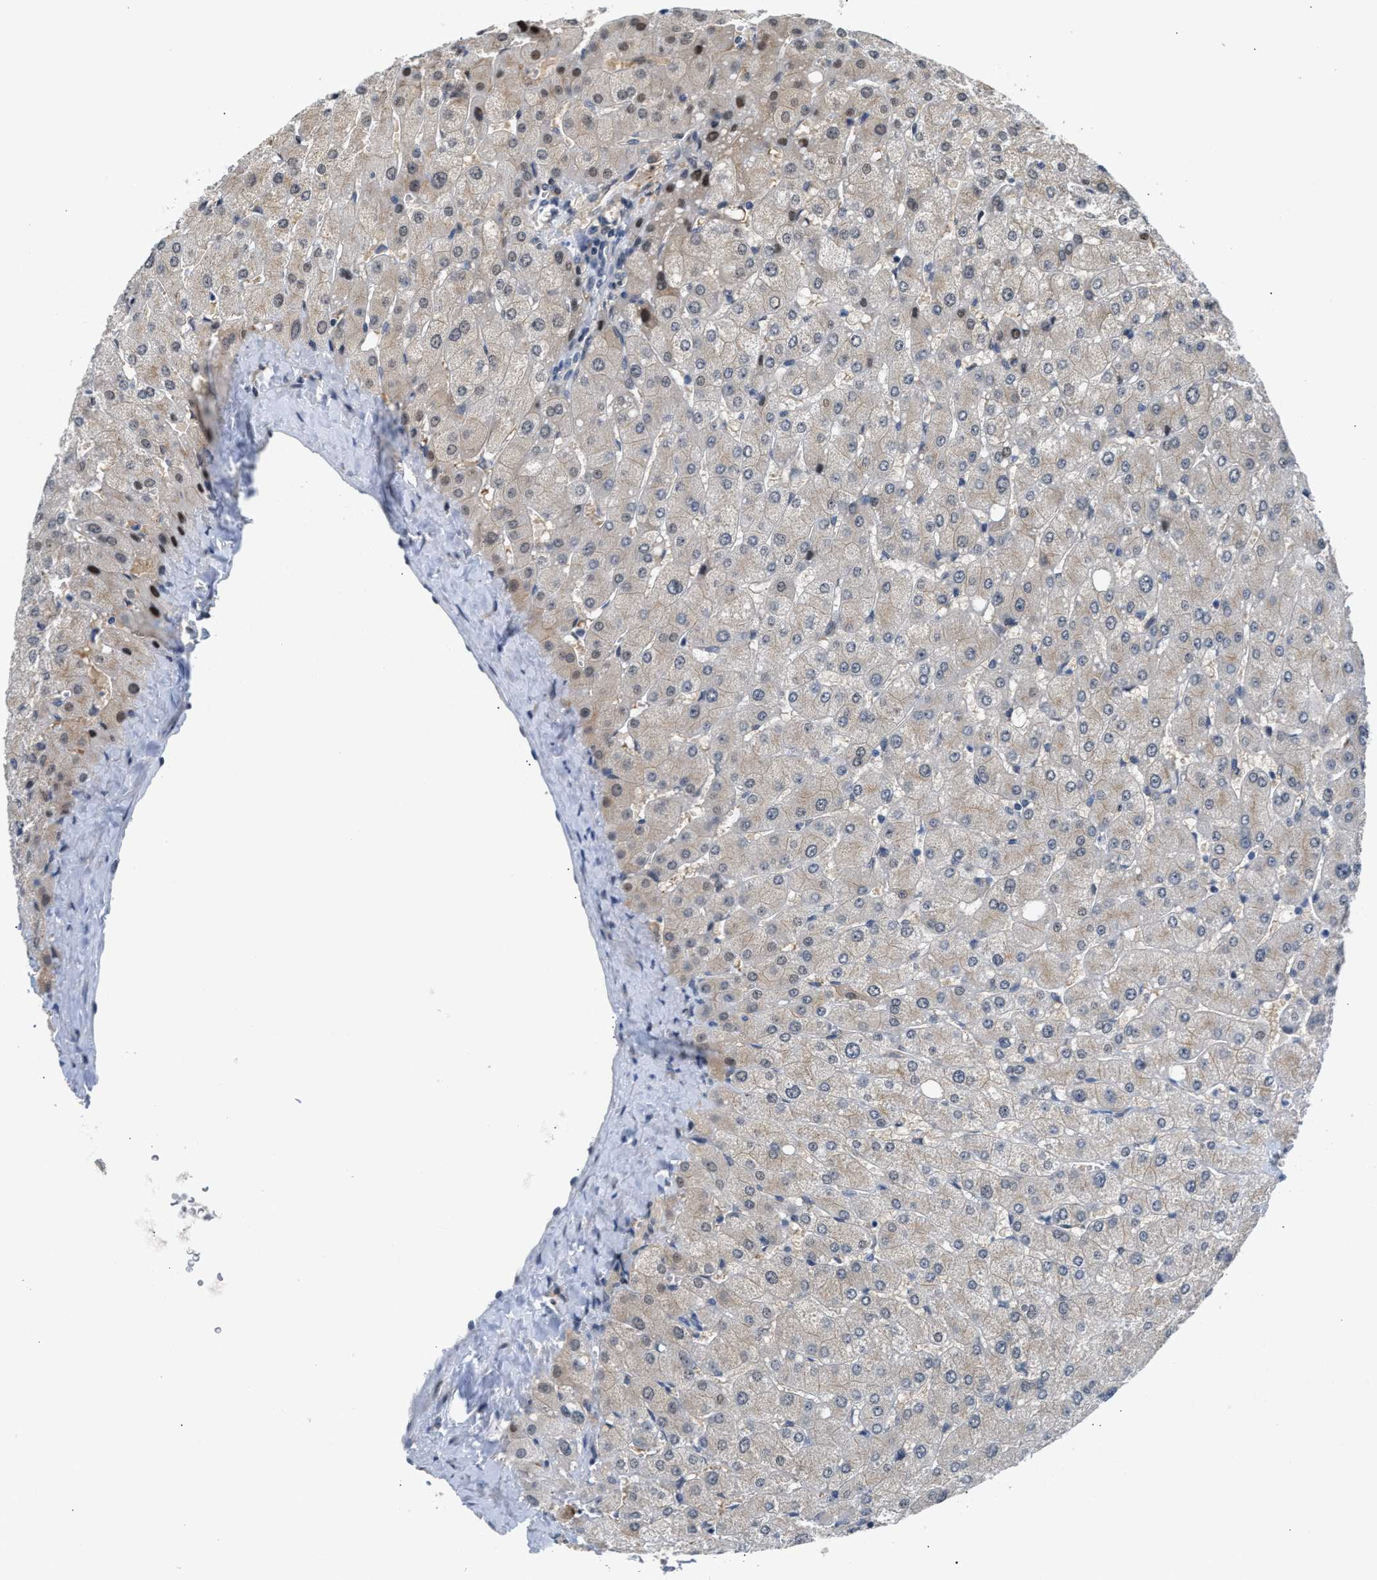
{"staining": {"intensity": "negative", "quantity": "none", "location": "none"}, "tissue": "liver", "cell_type": "Cholangiocytes", "image_type": "normal", "snomed": [{"axis": "morphology", "description": "Normal tissue, NOS"}, {"axis": "topography", "description": "Liver"}], "caption": "This histopathology image is of benign liver stained with immunohistochemistry (IHC) to label a protein in brown with the nuclei are counter-stained blue. There is no expression in cholangiocytes.", "gene": "PPM1H", "patient": {"sex": "male", "age": 55}}